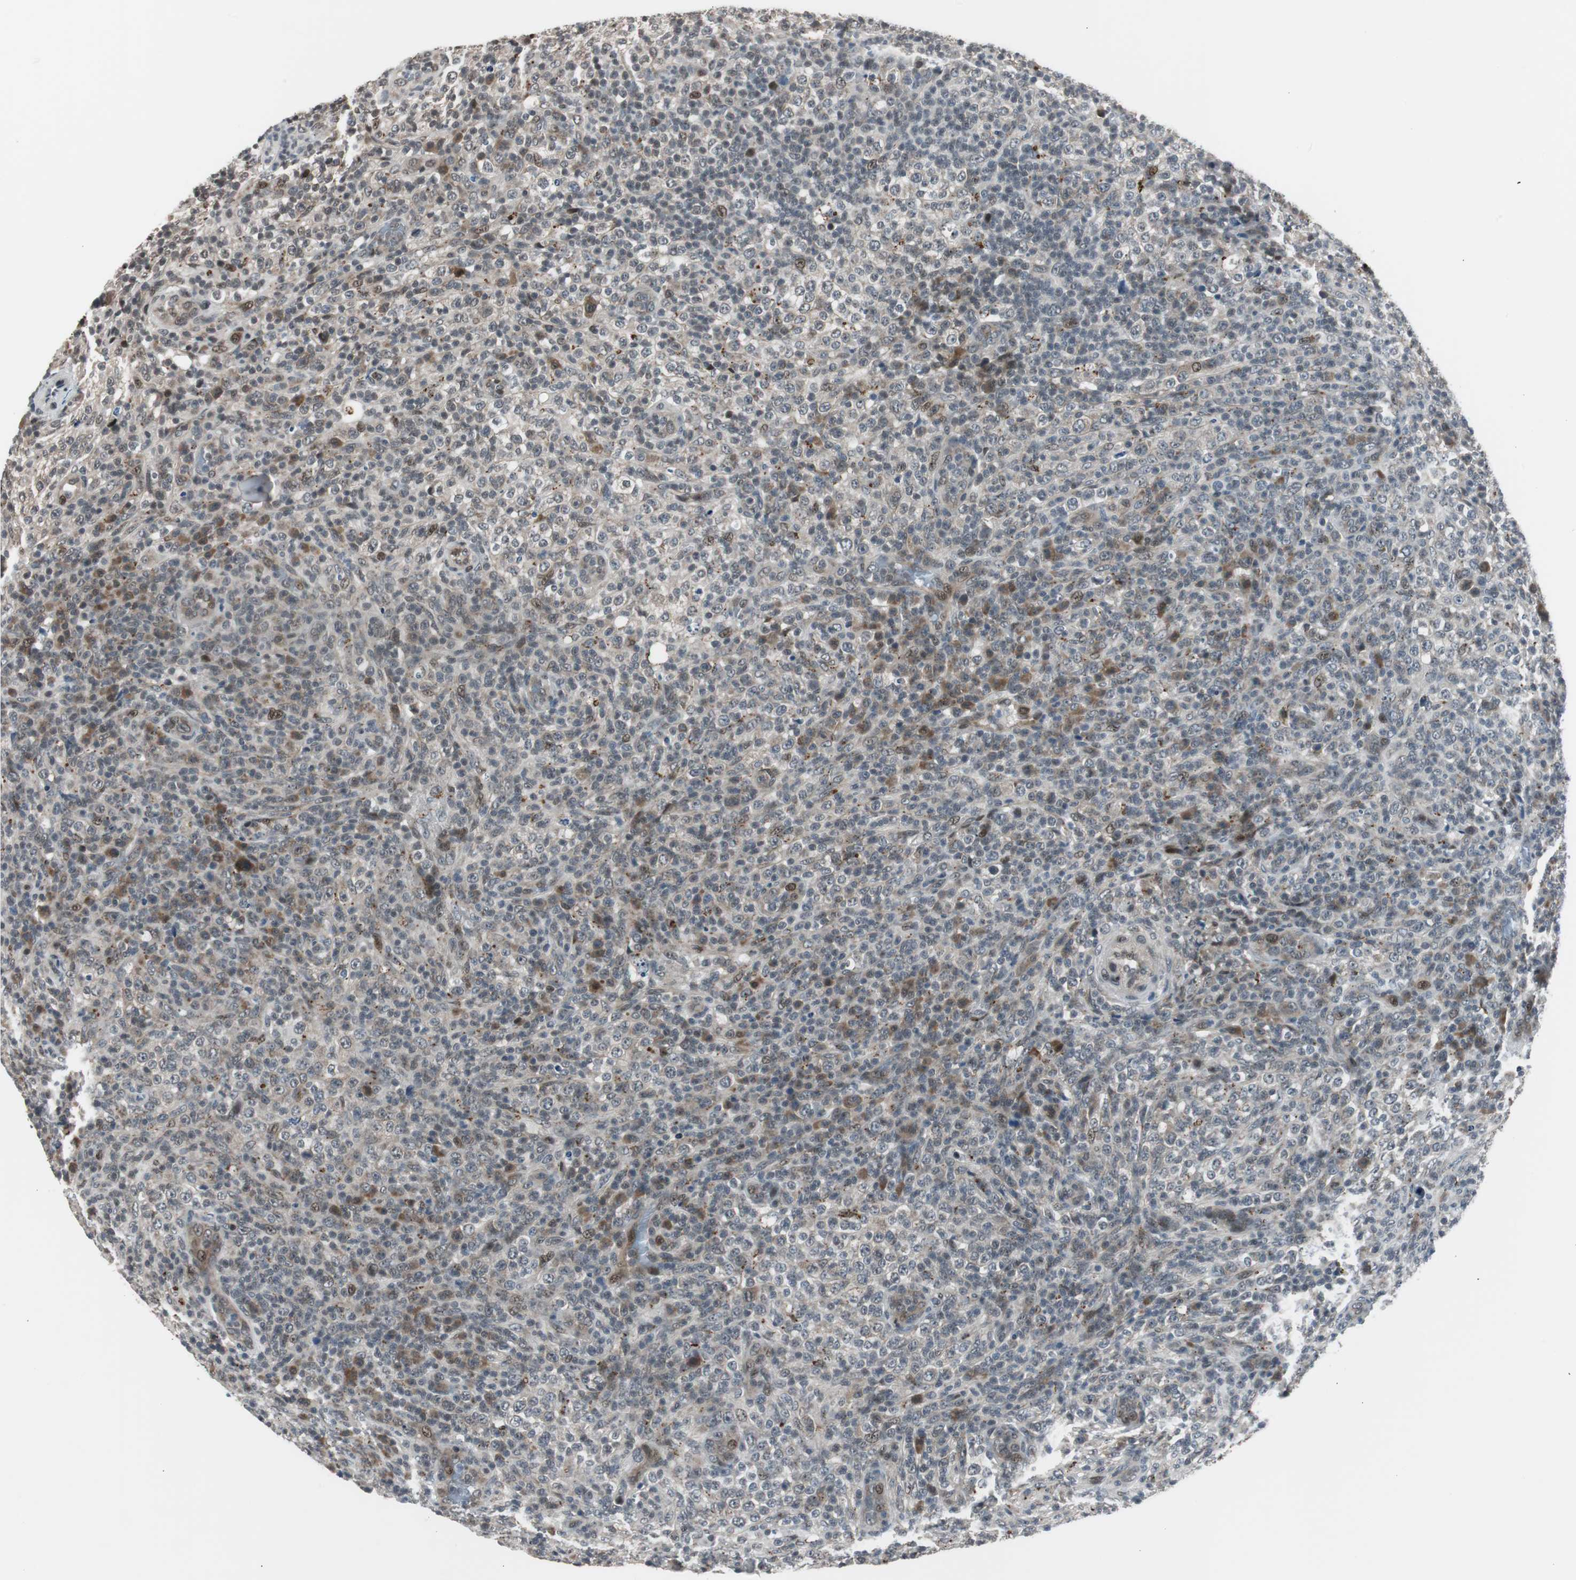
{"staining": {"intensity": "moderate", "quantity": "25%-75%", "location": "cytoplasmic/membranous,nuclear"}, "tissue": "lymphoma", "cell_type": "Tumor cells", "image_type": "cancer", "snomed": [{"axis": "morphology", "description": "Malignant lymphoma, non-Hodgkin's type, High grade"}, {"axis": "topography", "description": "Lymph node"}], "caption": "Human lymphoma stained for a protein (brown) displays moderate cytoplasmic/membranous and nuclear positive positivity in about 25%-75% of tumor cells.", "gene": "BOLA1", "patient": {"sex": "female", "age": 76}}